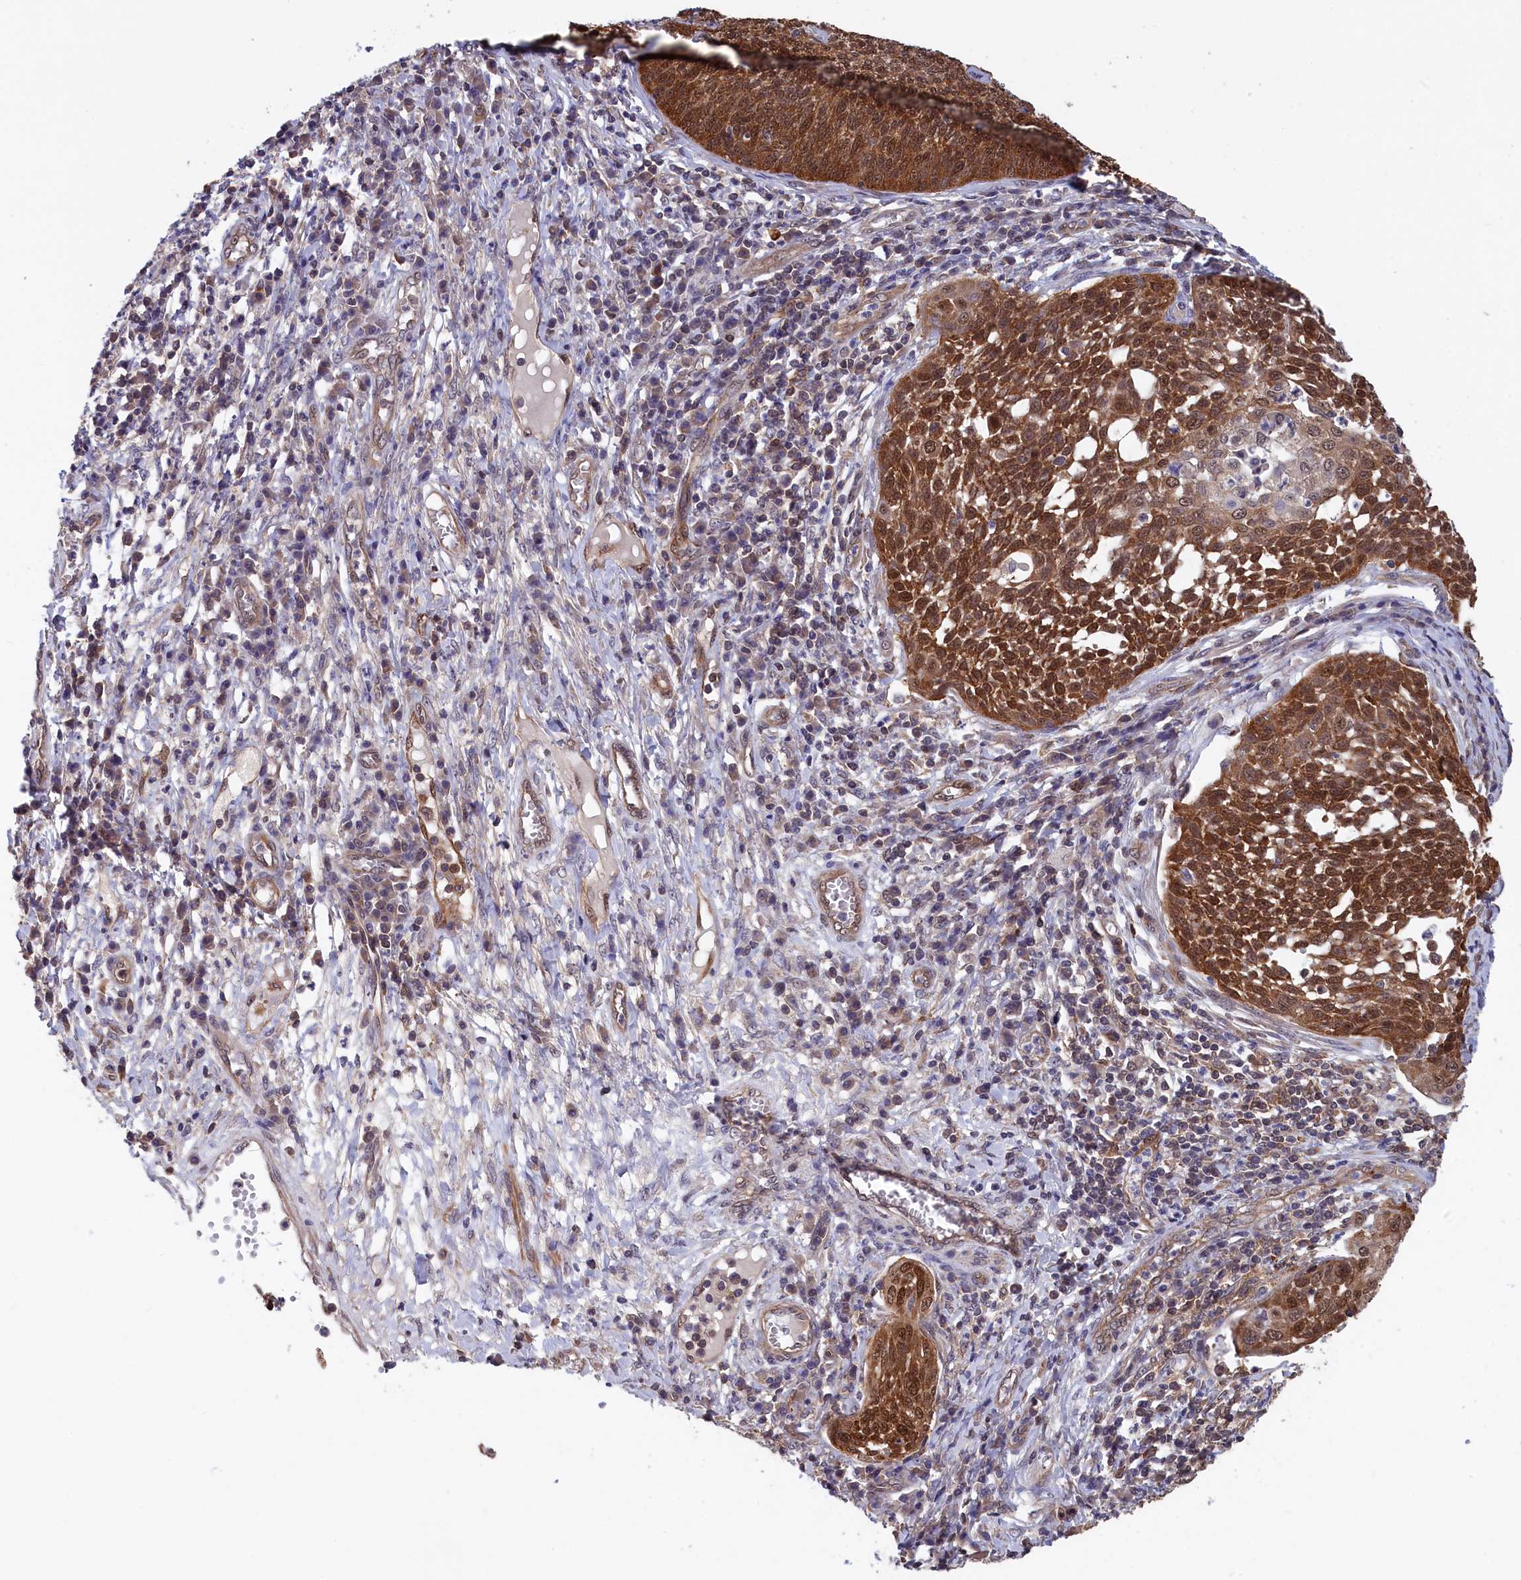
{"staining": {"intensity": "strong", "quantity": ">75%", "location": "cytoplasmic/membranous,nuclear"}, "tissue": "cervical cancer", "cell_type": "Tumor cells", "image_type": "cancer", "snomed": [{"axis": "morphology", "description": "Squamous cell carcinoma, NOS"}, {"axis": "topography", "description": "Cervix"}], "caption": "The histopathology image reveals staining of squamous cell carcinoma (cervical), revealing strong cytoplasmic/membranous and nuclear protein staining (brown color) within tumor cells.", "gene": "JPT2", "patient": {"sex": "female", "age": 34}}